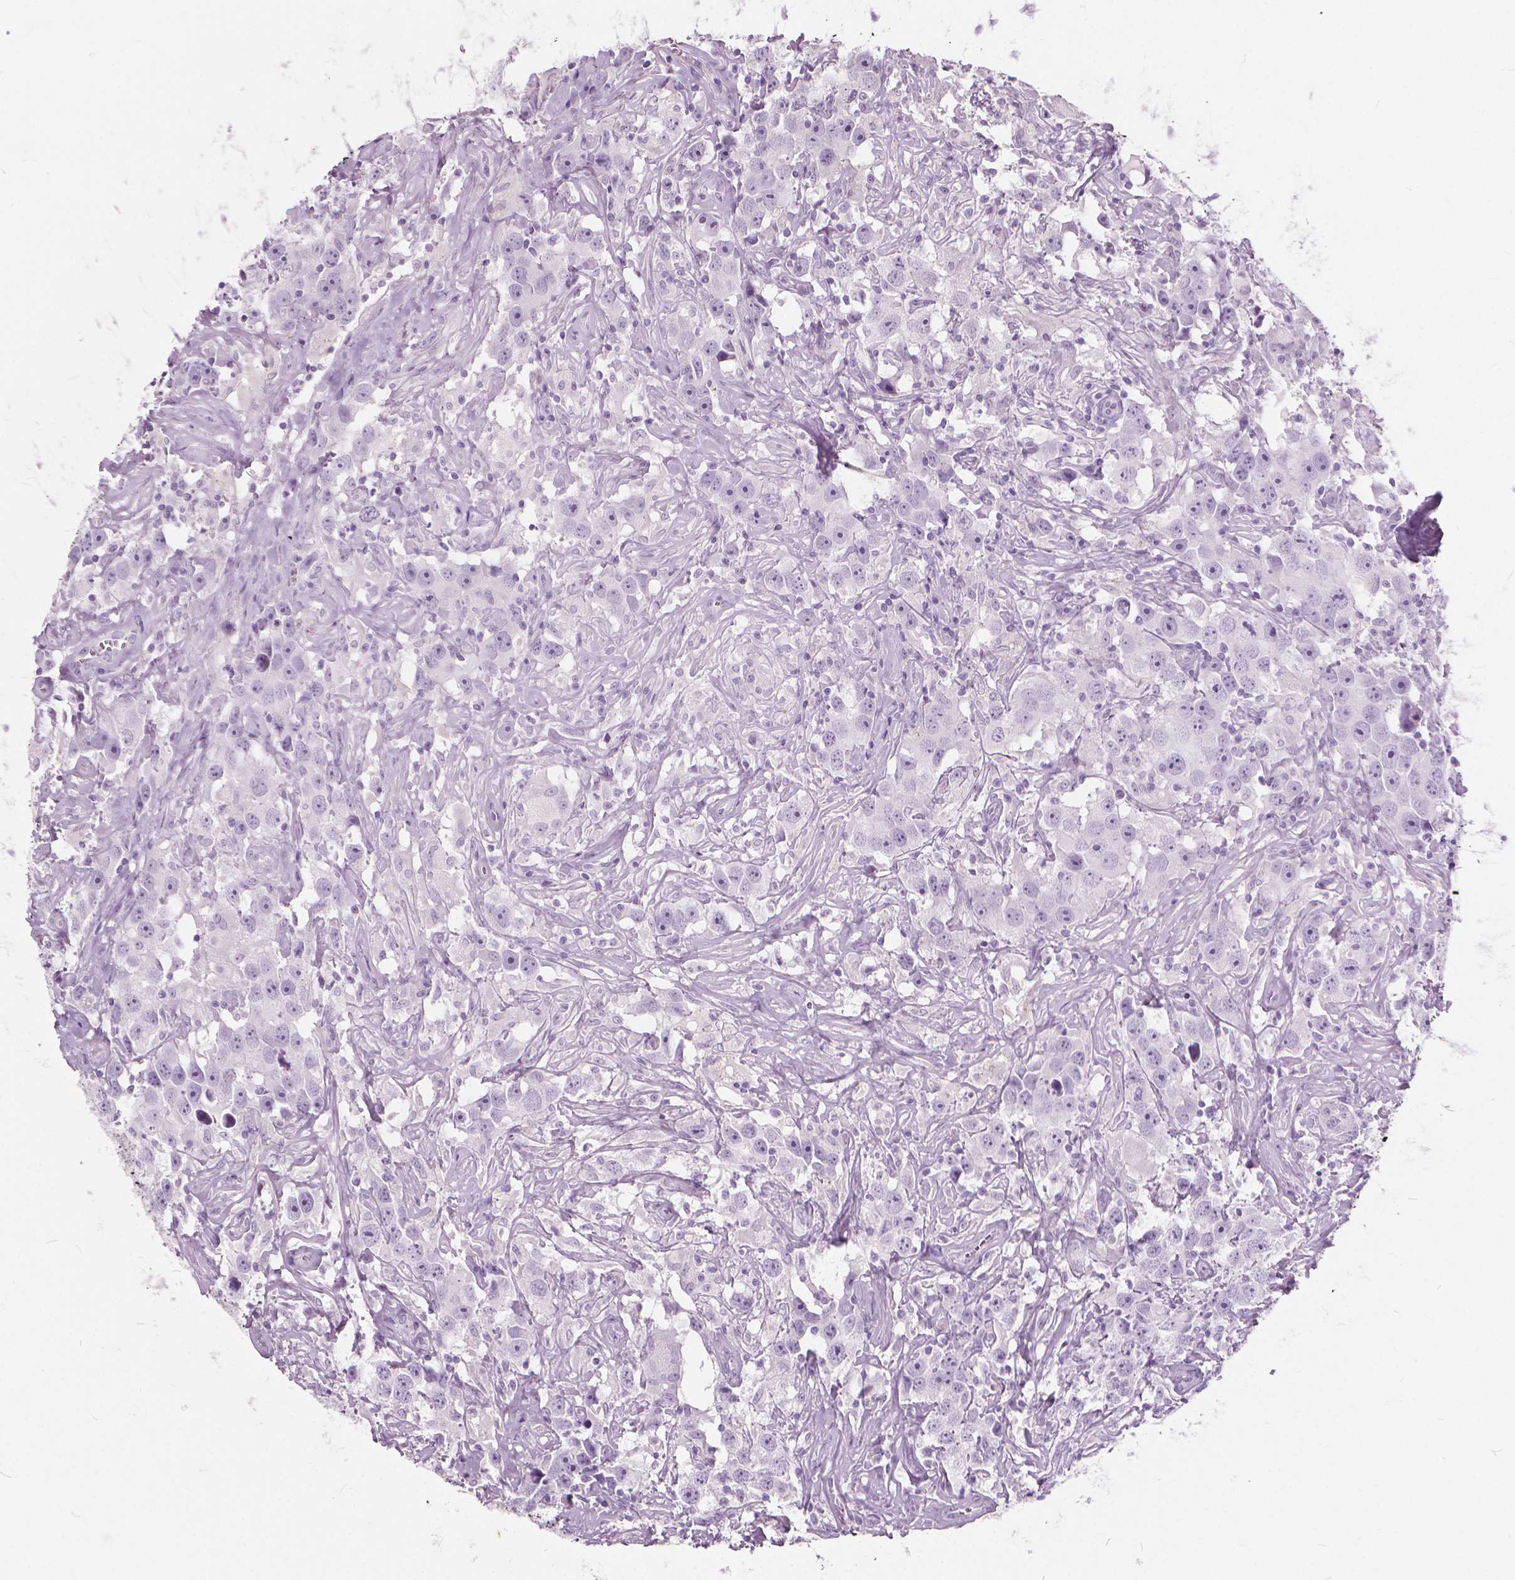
{"staining": {"intensity": "negative", "quantity": "none", "location": "none"}, "tissue": "testis cancer", "cell_type": "Tumor cells", "image_type": "cancer", "snomed": [{"axis": "morphology", "description": "Seminoma, NOS"}, {"axis": "topography", "description": "Testis"}], "caption": "Immunohistochemistry (IHC) of testis cancer (seminoma) displays no expression in tumor cells.", "gene": "DNM1", "patient": {"sex": "male", "age": 49}}